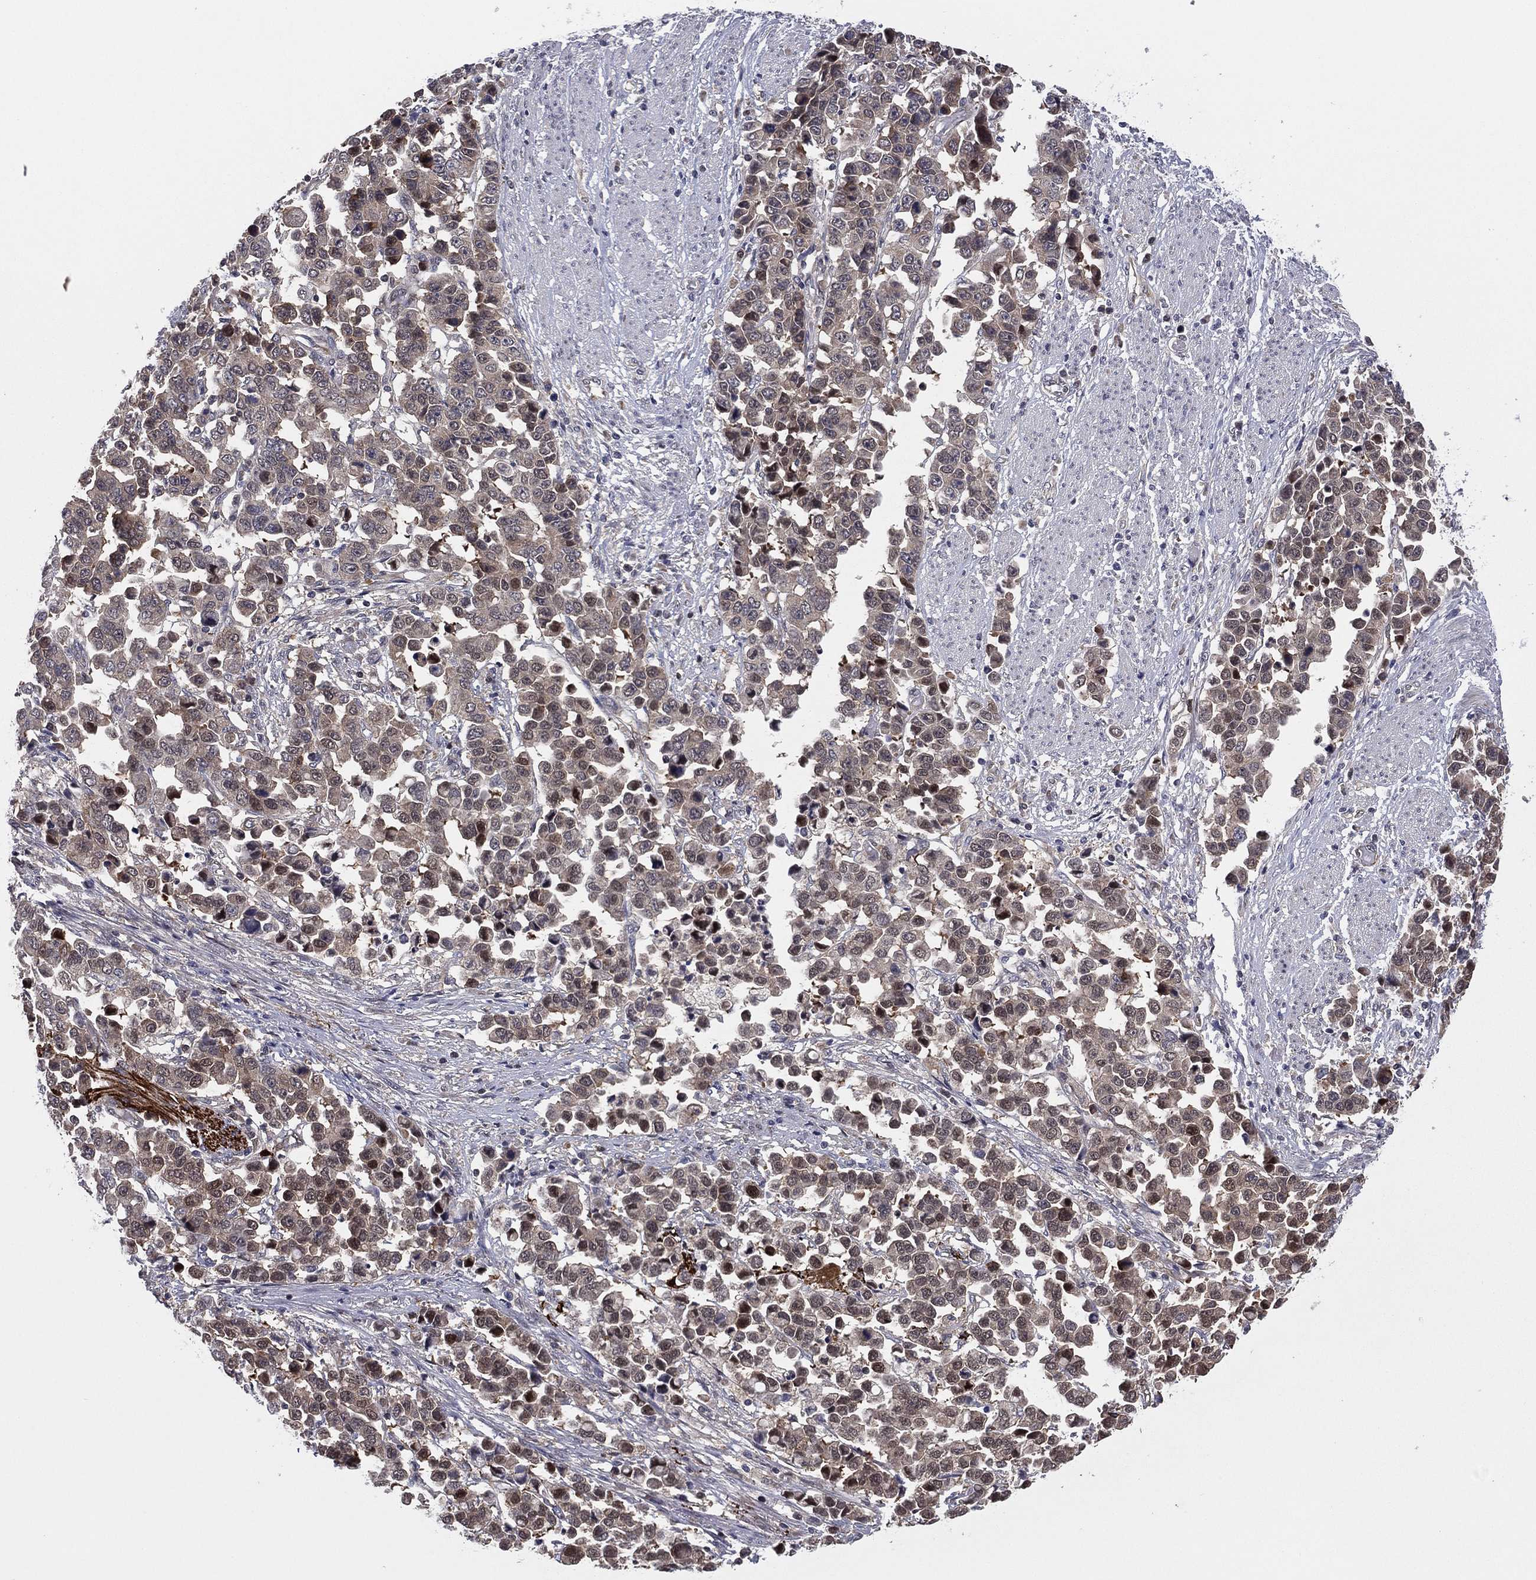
{"staining": {"intensity": "weak", "quantity": "25%-75%", "location": "cytoplasmic/membranous"}, "tissue": "stomach cancer", "cell_type": "Tumor cells", "image_type": "cancer", "snomed": [{"axis": "morphology", "description": "Adenocarcinoma, NOS"}, {"axis": "topography", "description": "Stomach, upper"}], "caption": "Protein analysis of stomach cancer tissue reveals weak cytoplasmic/membranous positivity in about 25%-75% of tumor cells.", "gene": "SNCG", "patient": {"sex": "male", "age": 69}}